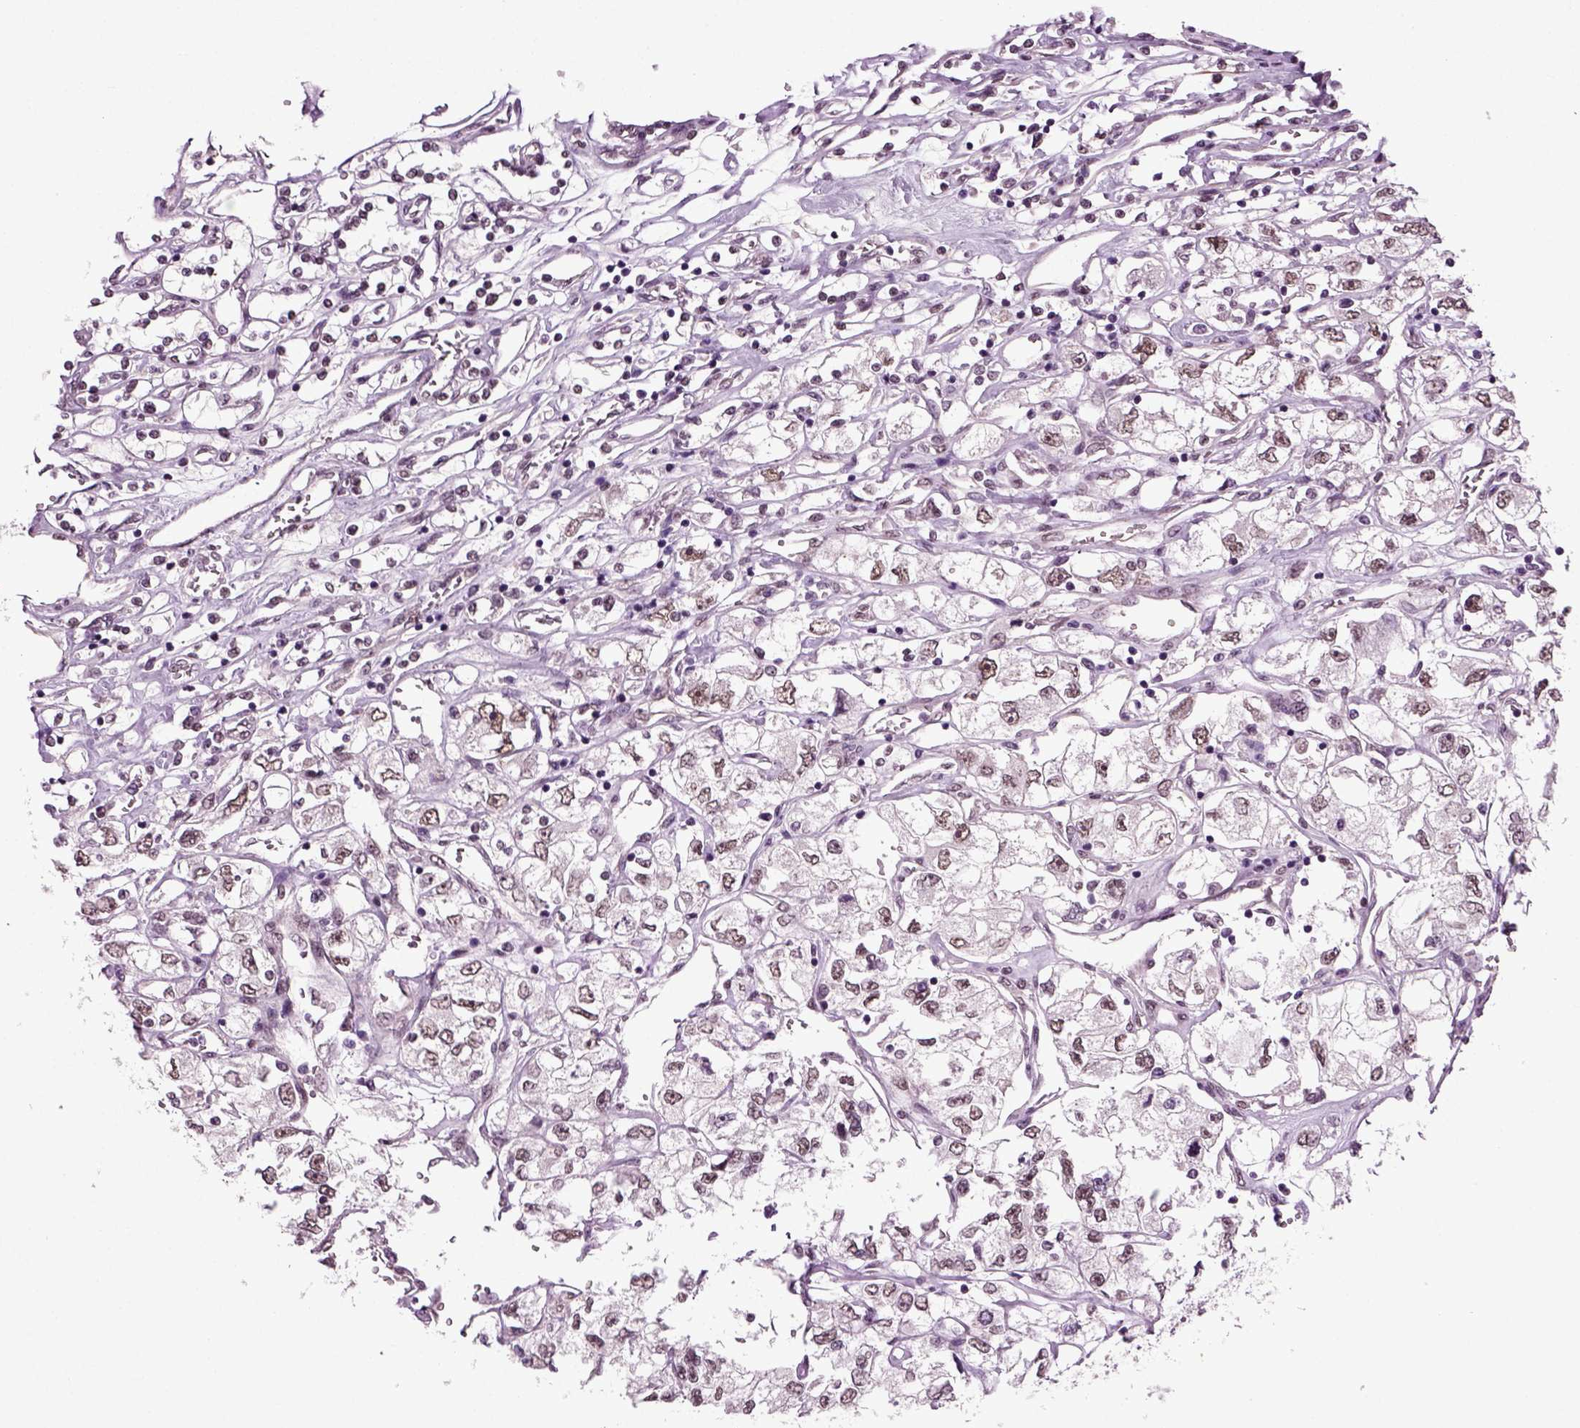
{"staining": {"intensity": "moderate", "quantity": "<25%", "location": "nuclear"}, "tissue": "renal cancer", "cell_type": "Tumor cells", "image_type": "cancer", "snomed": [{"axis": "morphology", "description": "Adenocarcinoma, NOS"}, {"axis": "topography", "description": "Kidney"}], "caption": "Human adenocarcinoma (renal) stained for a protein (brown) displays moderate nuclear positive positivity in about <25% of tumor cells.", "gene": "RCOR3", "patient": {"sex": "female", "age": 59}}